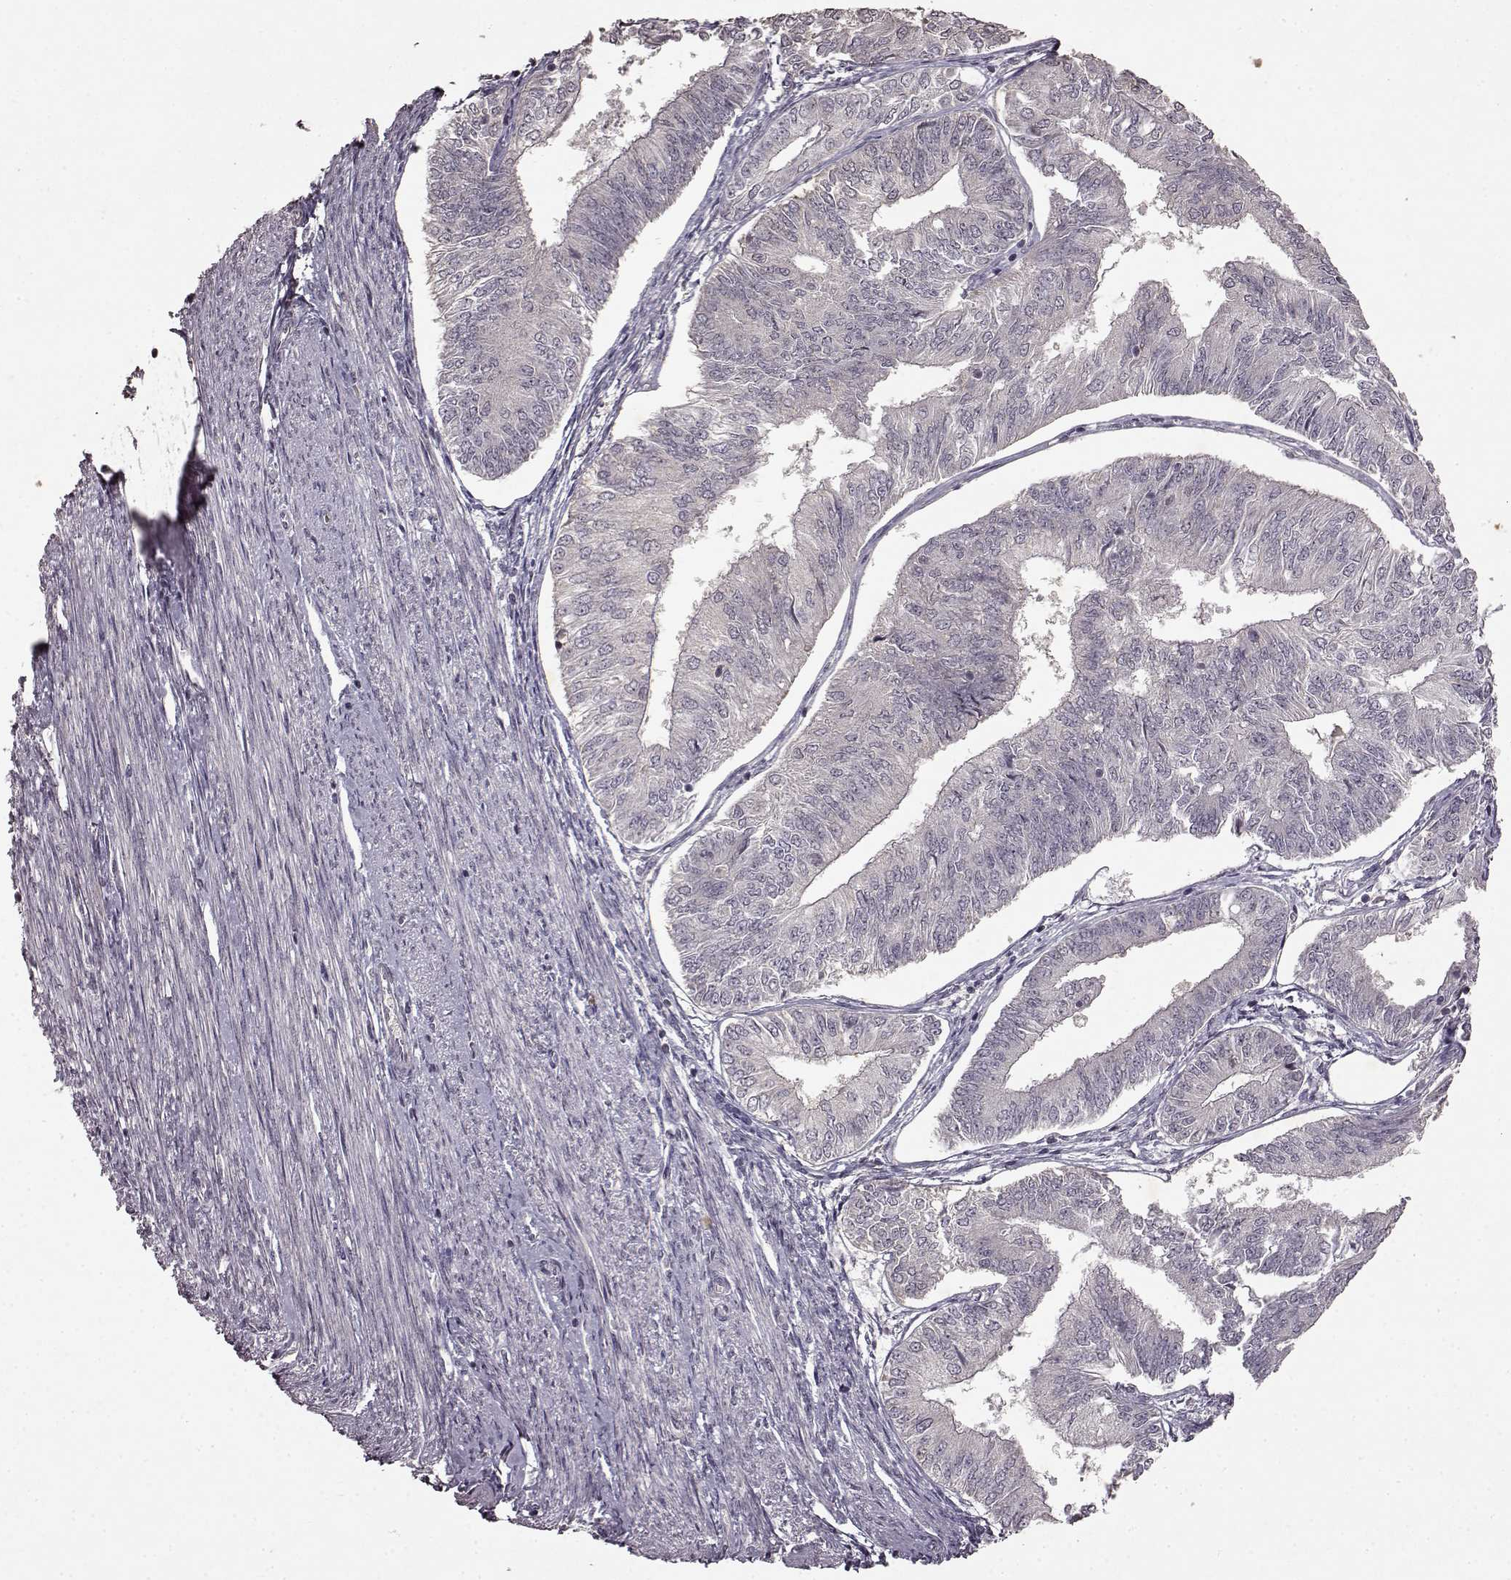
{"staining": {"intensity": "negative", "quantity": "none", "location": "none"}, "tissue": "endometrial cancer", "cell_type": "Tumor cells", "image_type": "cancer", "snomed": [{"axis": "morphology", "description": "Adenocarcinoma, NOS"}, {"axis": "topography", "description": "Endometrium"}], "caption": "An immunohistochemistry image of endometrial adenocarcinoma is shown. There is no staining in tumor cells of endometrial adenocarcinoma.", "gene": "LHB", "patient": {"sex": "female", "age": 58}}